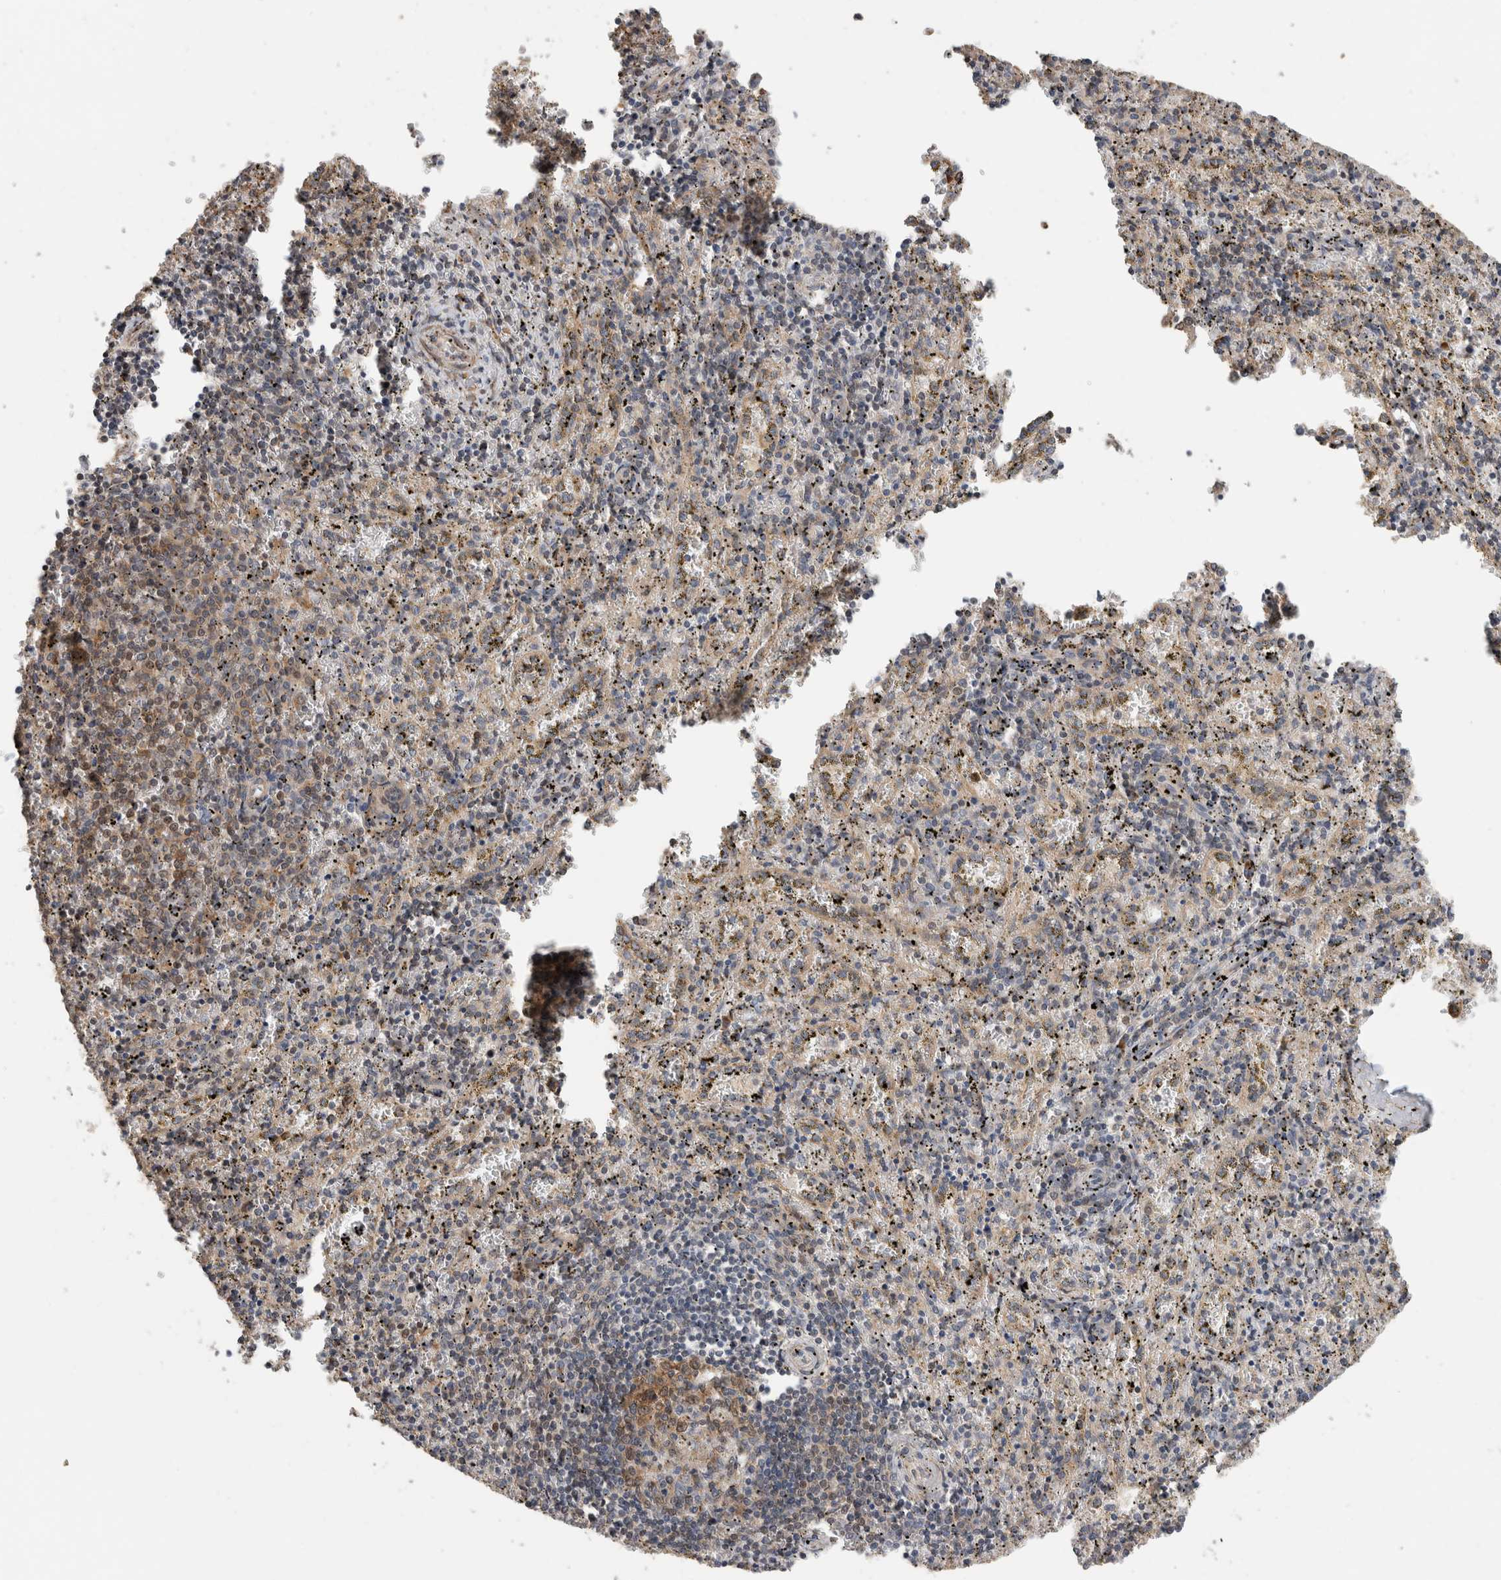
{"staining": {"intensity": "negative", "quantity": "none", "location": "none"}, "tissue": "spleen", "cell_type": "Cells in red pulp", "image_type": "normal", "snomed": [{"axis": "morphology", "description": "Normal tissue, NOS"}, {"axis": "topography", "description": "Spleen"}], "caption": "An immunohistochemistry (IHC) micrograph of benign spleen is shown. There is no staining in cells in red pulp of spleen.", "gene": "PCDHB15", "patient": {"sex": "male", "age": 11}}